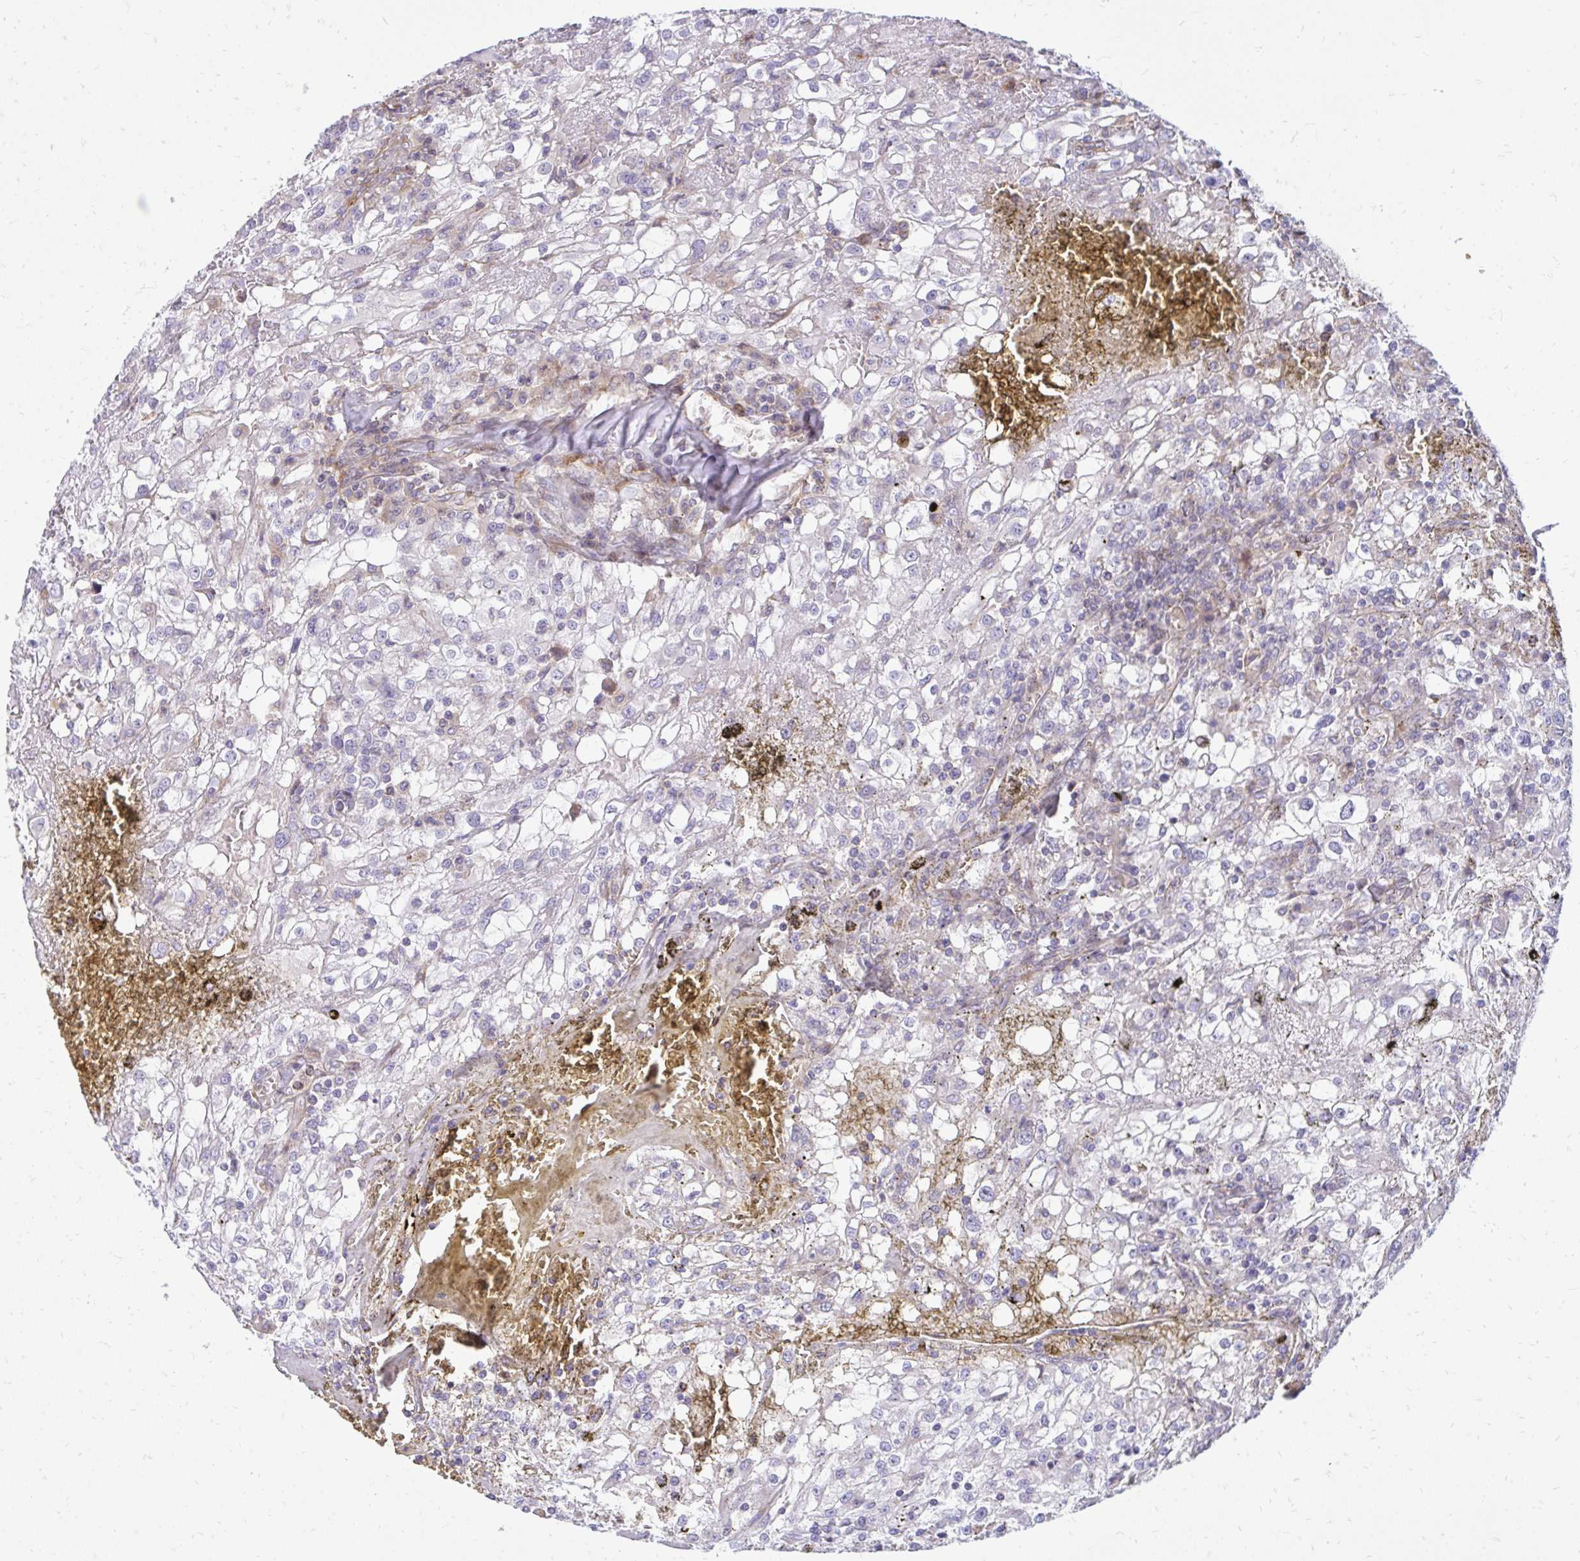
{"staining": {"intensity": "negative", "quantity": "none", "location": "none"}, "tissue": "renal cancer", "cell_type": "Tumor cells", "image_type": "cancer", "snomed": [{"axis": "morphology", "description": "Adenocarcinoma, NOS"}, {"axis": "topography", "description": "Kidney"}], "caption": "This photomicrograph is of renal cancer stained with IHC to label a protein in brown with the nuclei are counter-stained blue. There is no expression in tumor cells.", "gene": "ASAP1", "patient": {"sex": "female", "age": 74}}